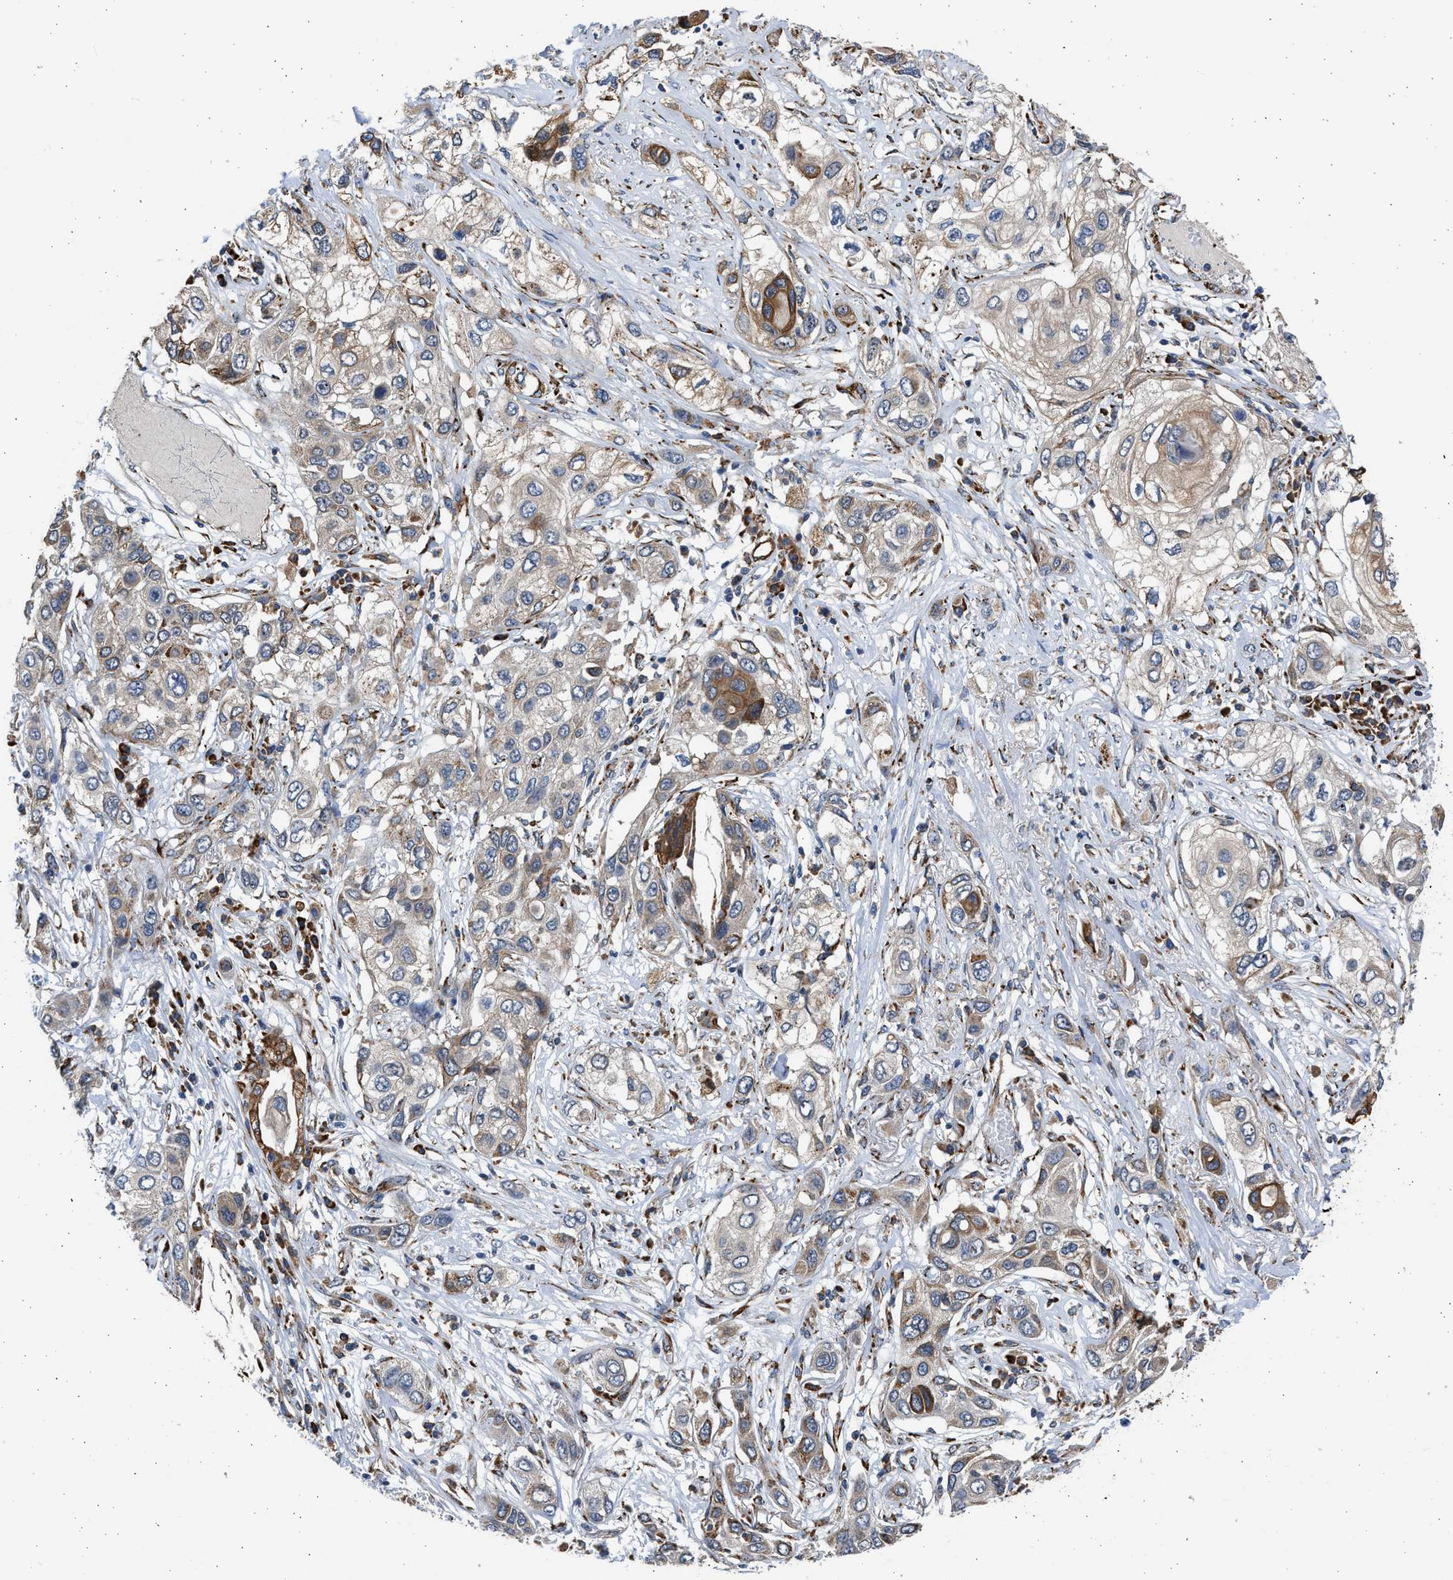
{"staining": {"intensity": "weak", "quantity": "<25%", "location": "cytoplasmic/membranous"}, "tissue": "lung cancer", "cell_type": "Tumor cells", "image_type": "cancer", "snomed": [{"axis": "morphology", "description": "Squamous cell carcinoma, NOS"}, {"axis": "topography", "description": "Lung"}], "caption": "This is an IHC photomicrograph of human lung cancer (squamous cell carcinoma). There is no expression in tumor cells.", "gene": "PLD2", "patient": {"sex": "male", "age": 71}}